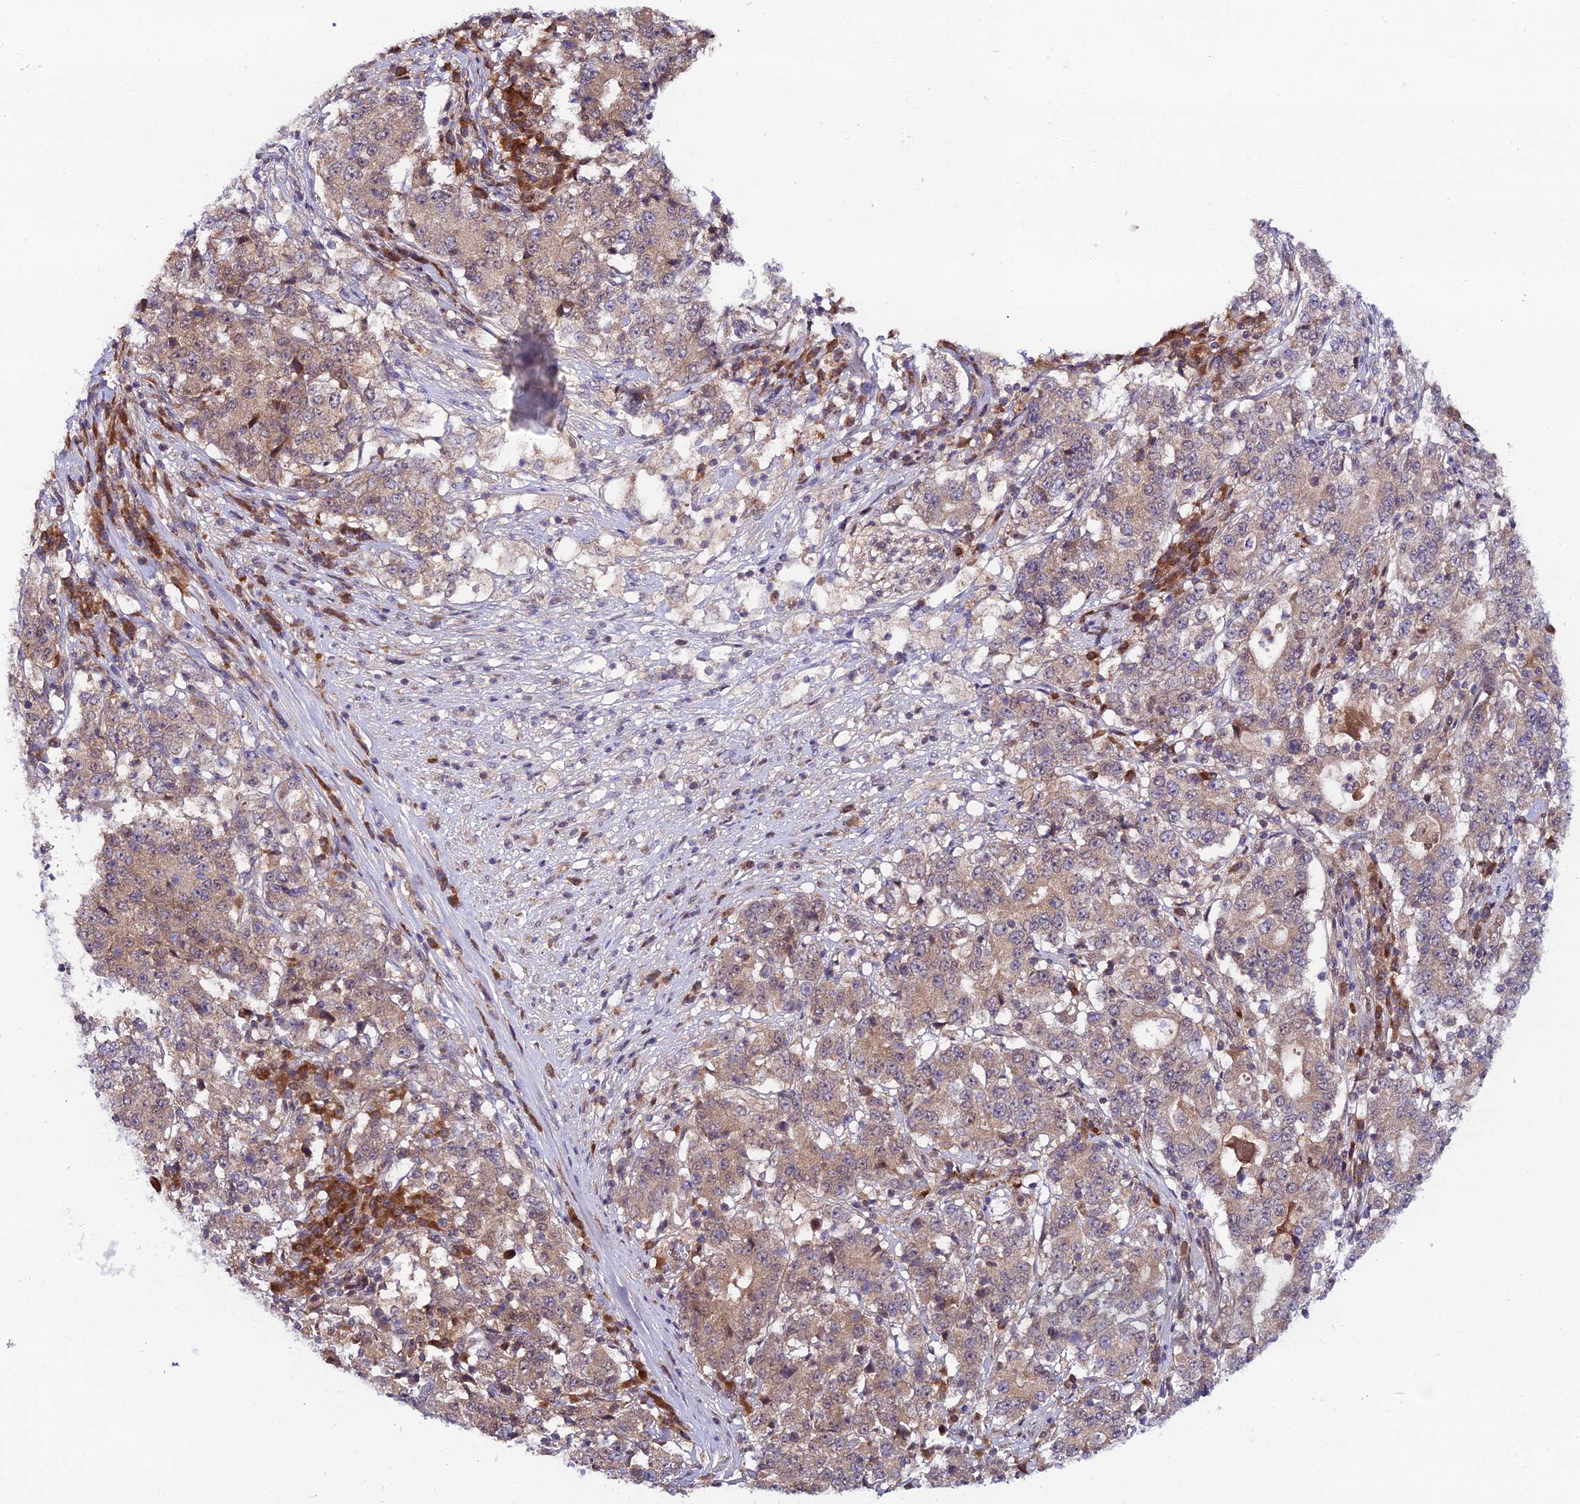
{"staining": {"intensity": "weak", "quantity": ">75%", "location": "cytoplasmic/membranous"}, "tissue": "stomach cancer", "cell_type": "Tumor cells", "image_type": "cancer", "snomed": [{"axis": "morphology", "description": "Adenocarcinoma, NOS"}, {"axis": "topography", "description": "Stomach"}], "caption": "A histopathology image of adenocarcinoma (stomach) stained for a protein demonstrates weak cytoplasmic/membranous brown staining in tumor cells. The protein of interest is shown in brown color, while the nuclei are stained blue.", "gene": "TRIM40", "patient": {"sex": "male", "age": 59}}